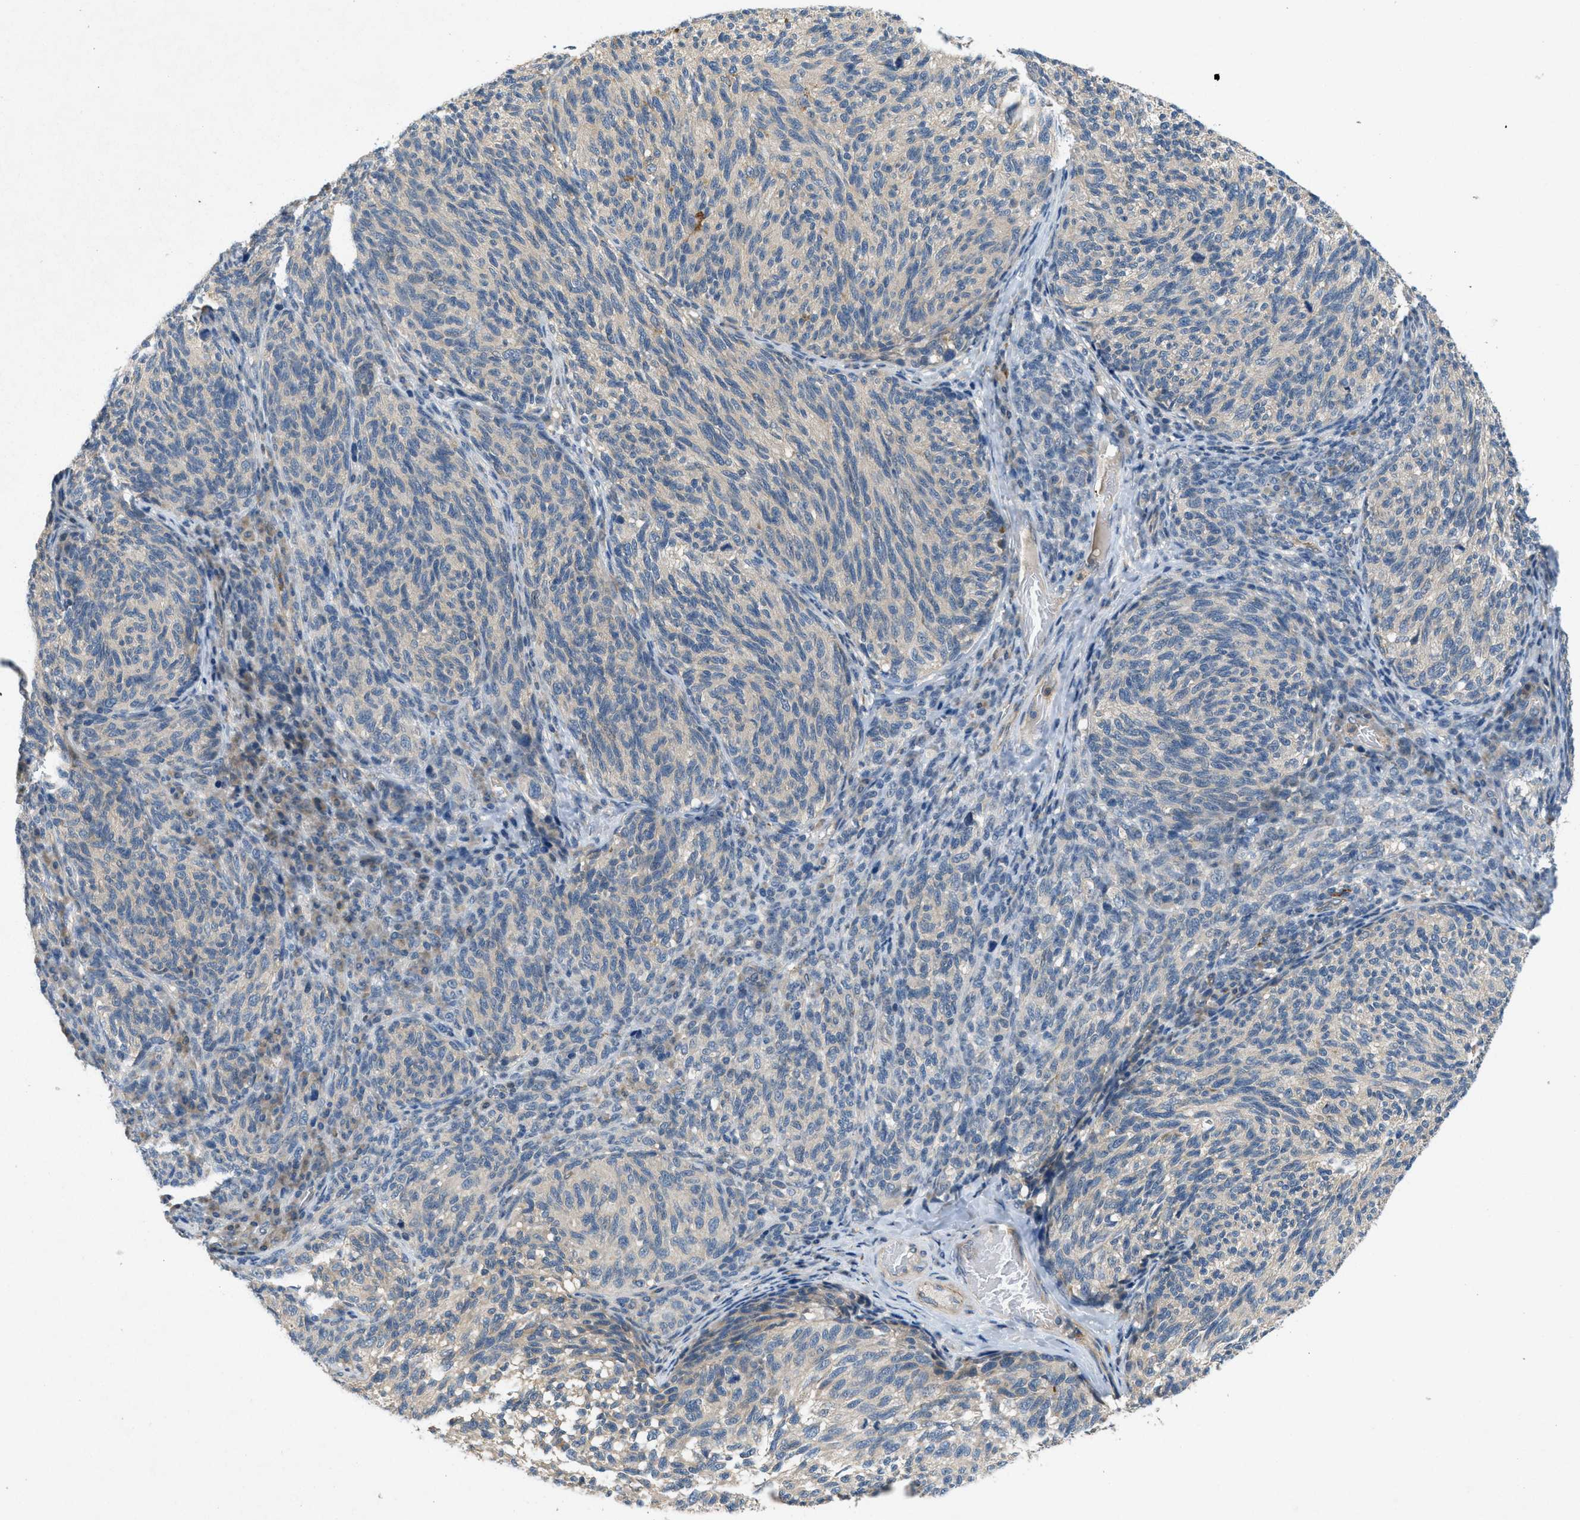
{"staining": {"intensity": "negative", "quantity": "none", "location": "none"}, "tissue": "melanoma", "cell_type": "Tumor cells", "image_type": "cancer", "snomed": [{"axis": "morphology", "description": "Malignant melanoma, NOS"}, {"axis": "topography", "description": "Skin"}], "caption": "A photomicrograph of human melanoma is negative for staining in tumor cells.", "gene": "ADCY6", "patient": {"sex": "female", "age": 73}}